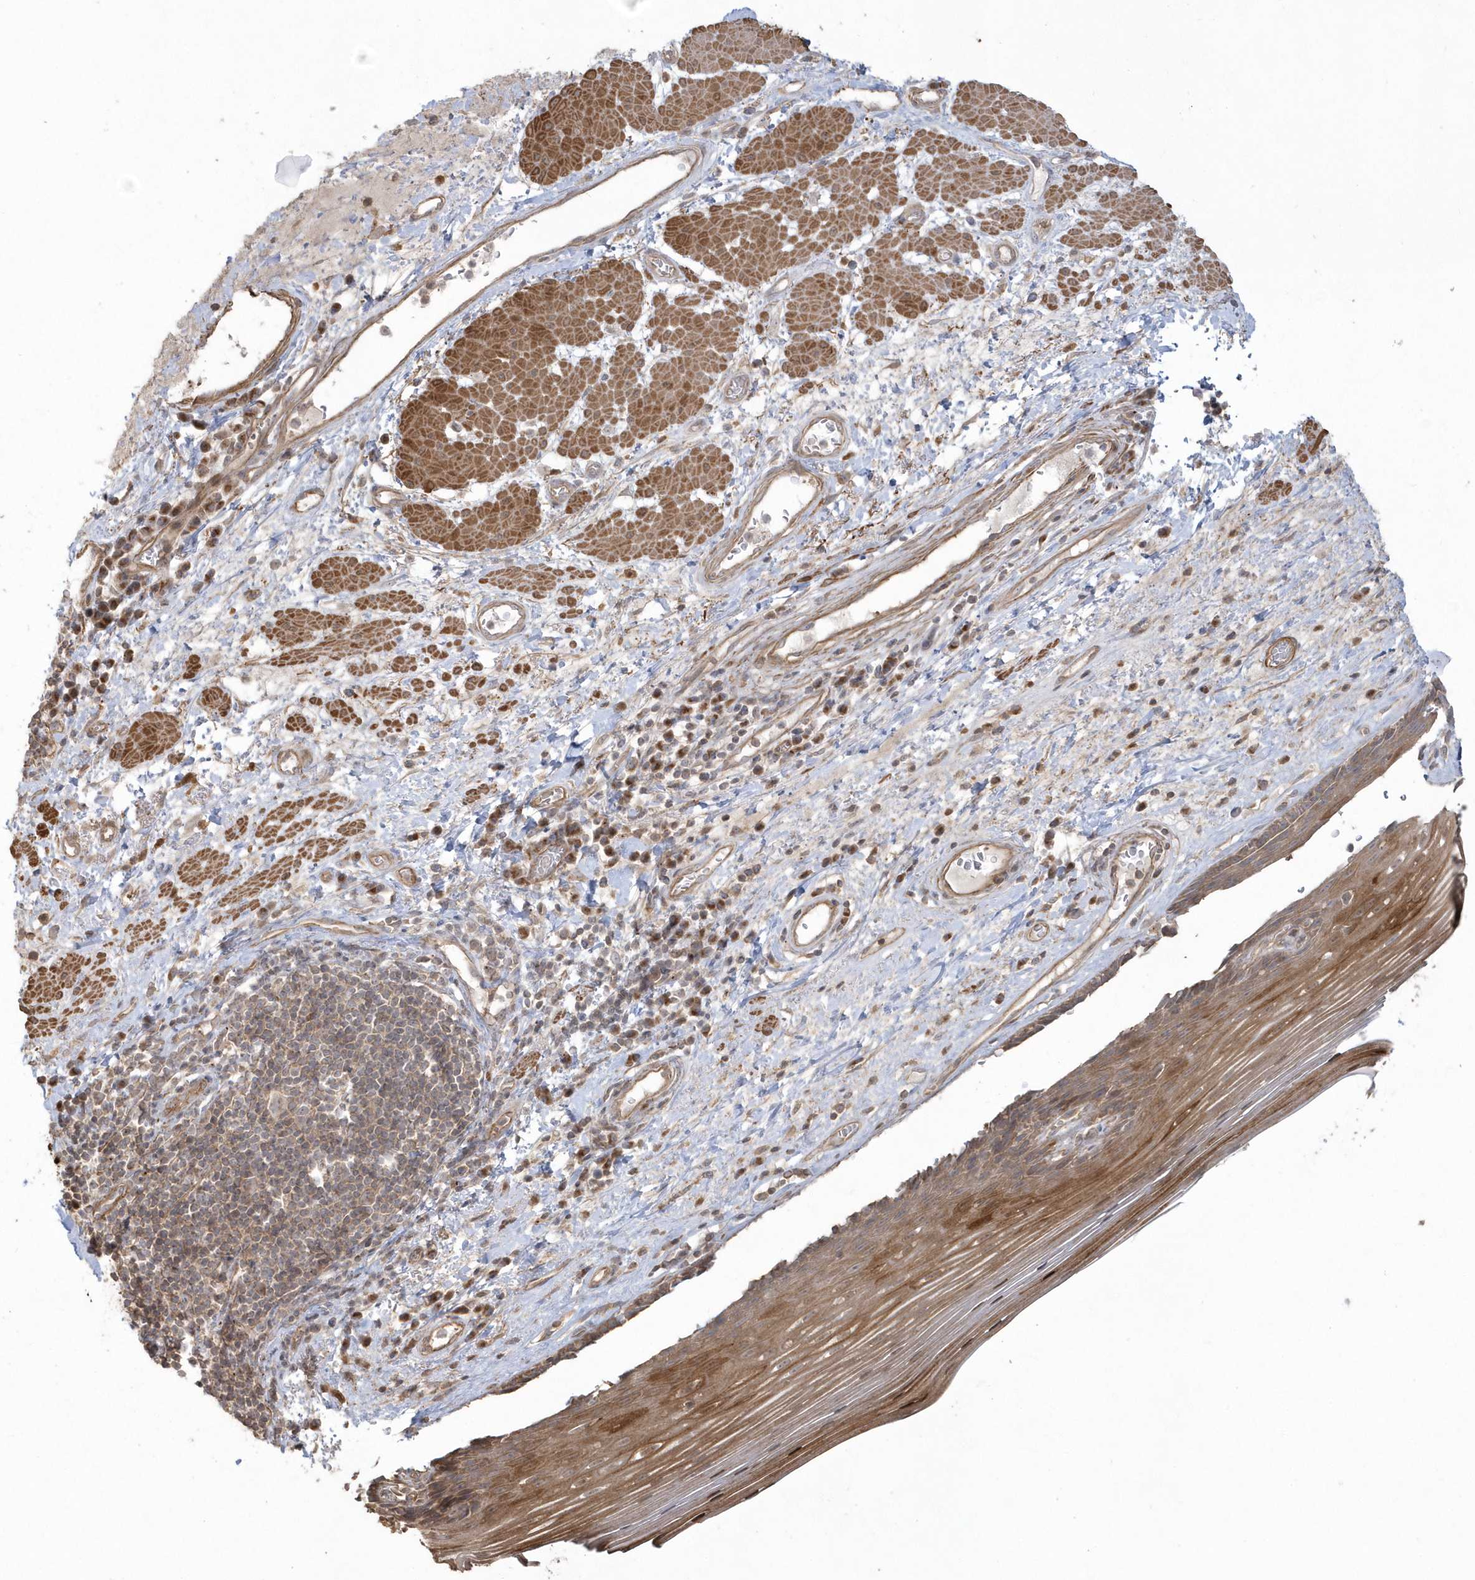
{"staining": {"intensity": "moderate", "quantity": ">75%", "location": "cytoplasmic/membranous"}, "tissue": "esophagus", "cell_type": "Squamous epithelial cells", "image_type": "normal", "snomed": [{"axis": "morphology", "description": "Normal tissue, NOS"}, {"axis": "topography", "description": "Esophagus"}], "caption": "Immunohistochemistry (DAB) staining of unremarkable human esophagus reveals moderate cytoplasmic/membranous protein staining in approximately >75% of squamous epithelial cells.", "gene": "ARMC8", "patient": {"sex": "male", "age": 62}}